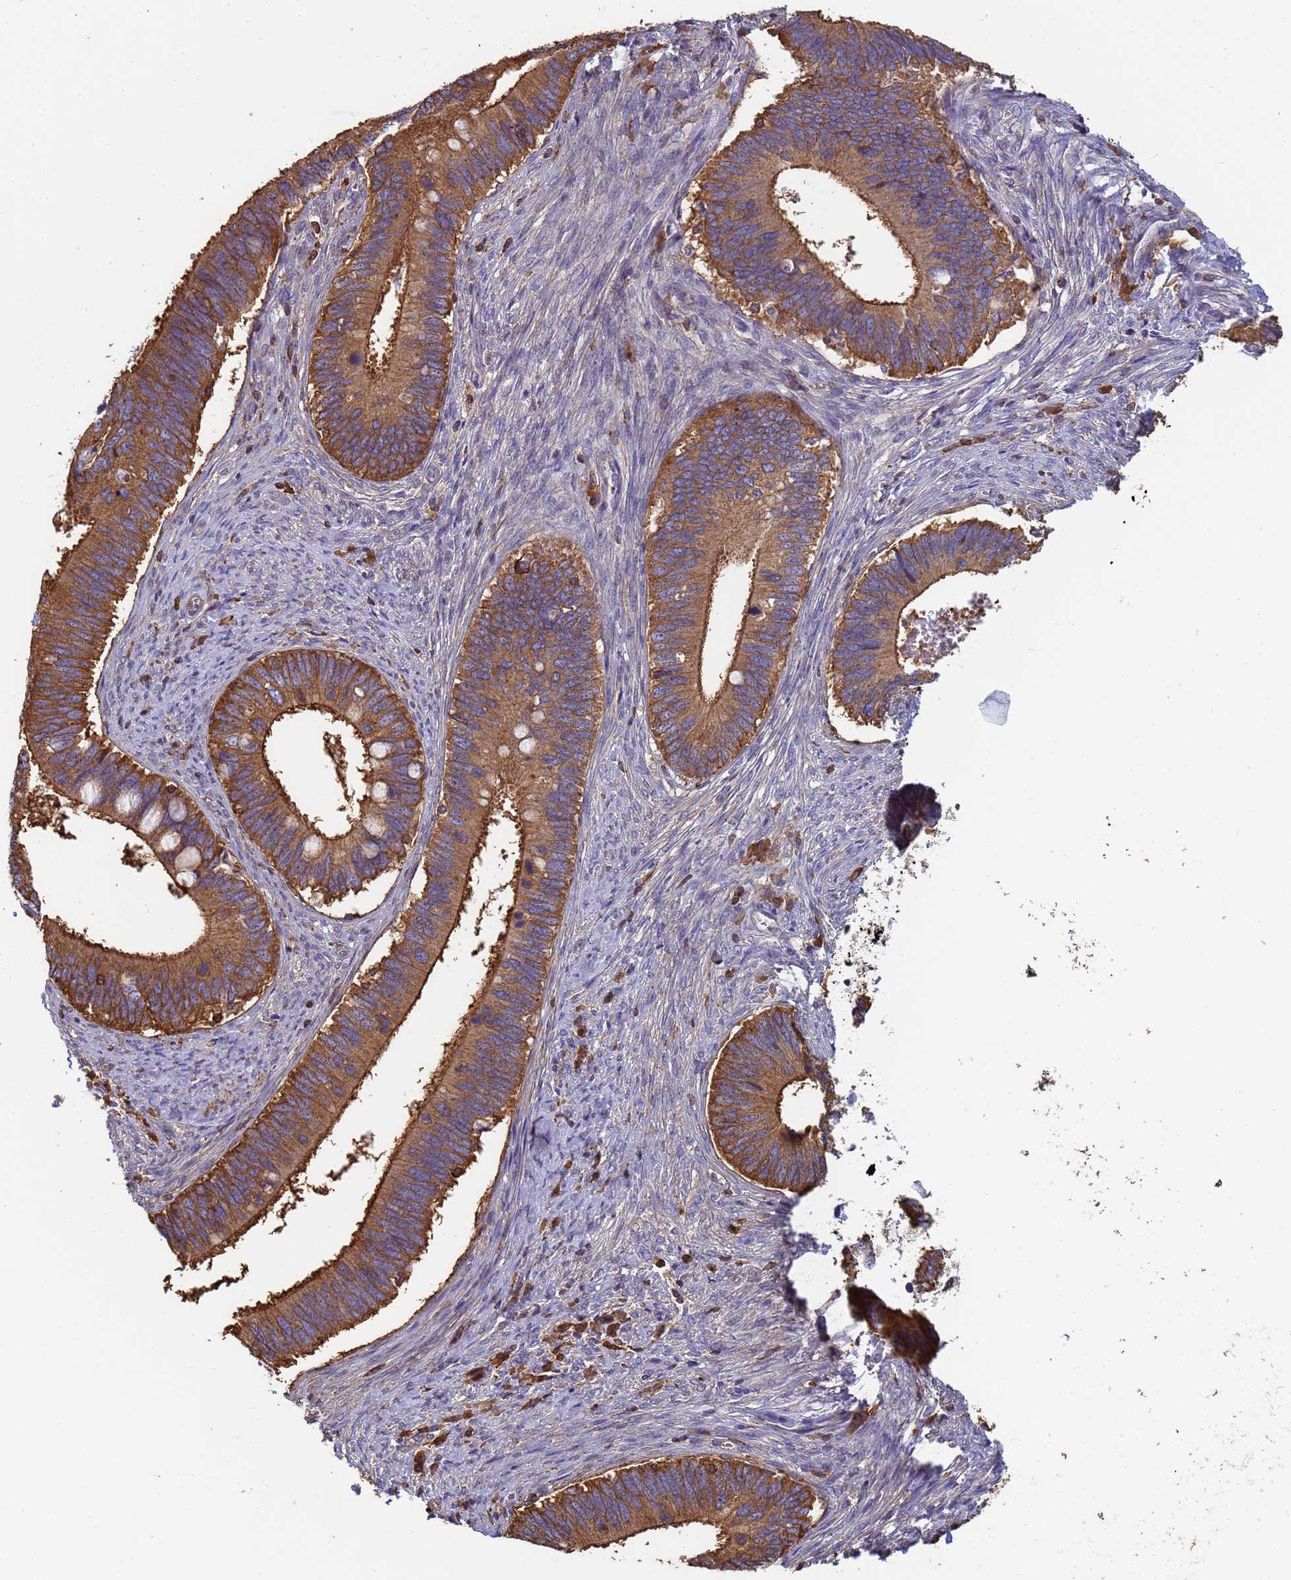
{"staining": {"intensity": "strong", "quantity": ">75%", "location": "cytoplasmic/membranous"}, "tissue": "cervical cancer", "cell_type": "Tumor cells", "image_type": "cancer", "snomed": [{"axis": "morphology", "description": "Adenocarcinoma, NOS"}, {"axis": "topography", "description": "Cervix"}], "caption": "Tumor cells display high levels of strong cytoplasmic/membranous positivity in about >75% of cells in human cervical cancer (adenocarcinoma).", "gene": "ZNG1B", "patient": {"sex": "female", "age": 42}}